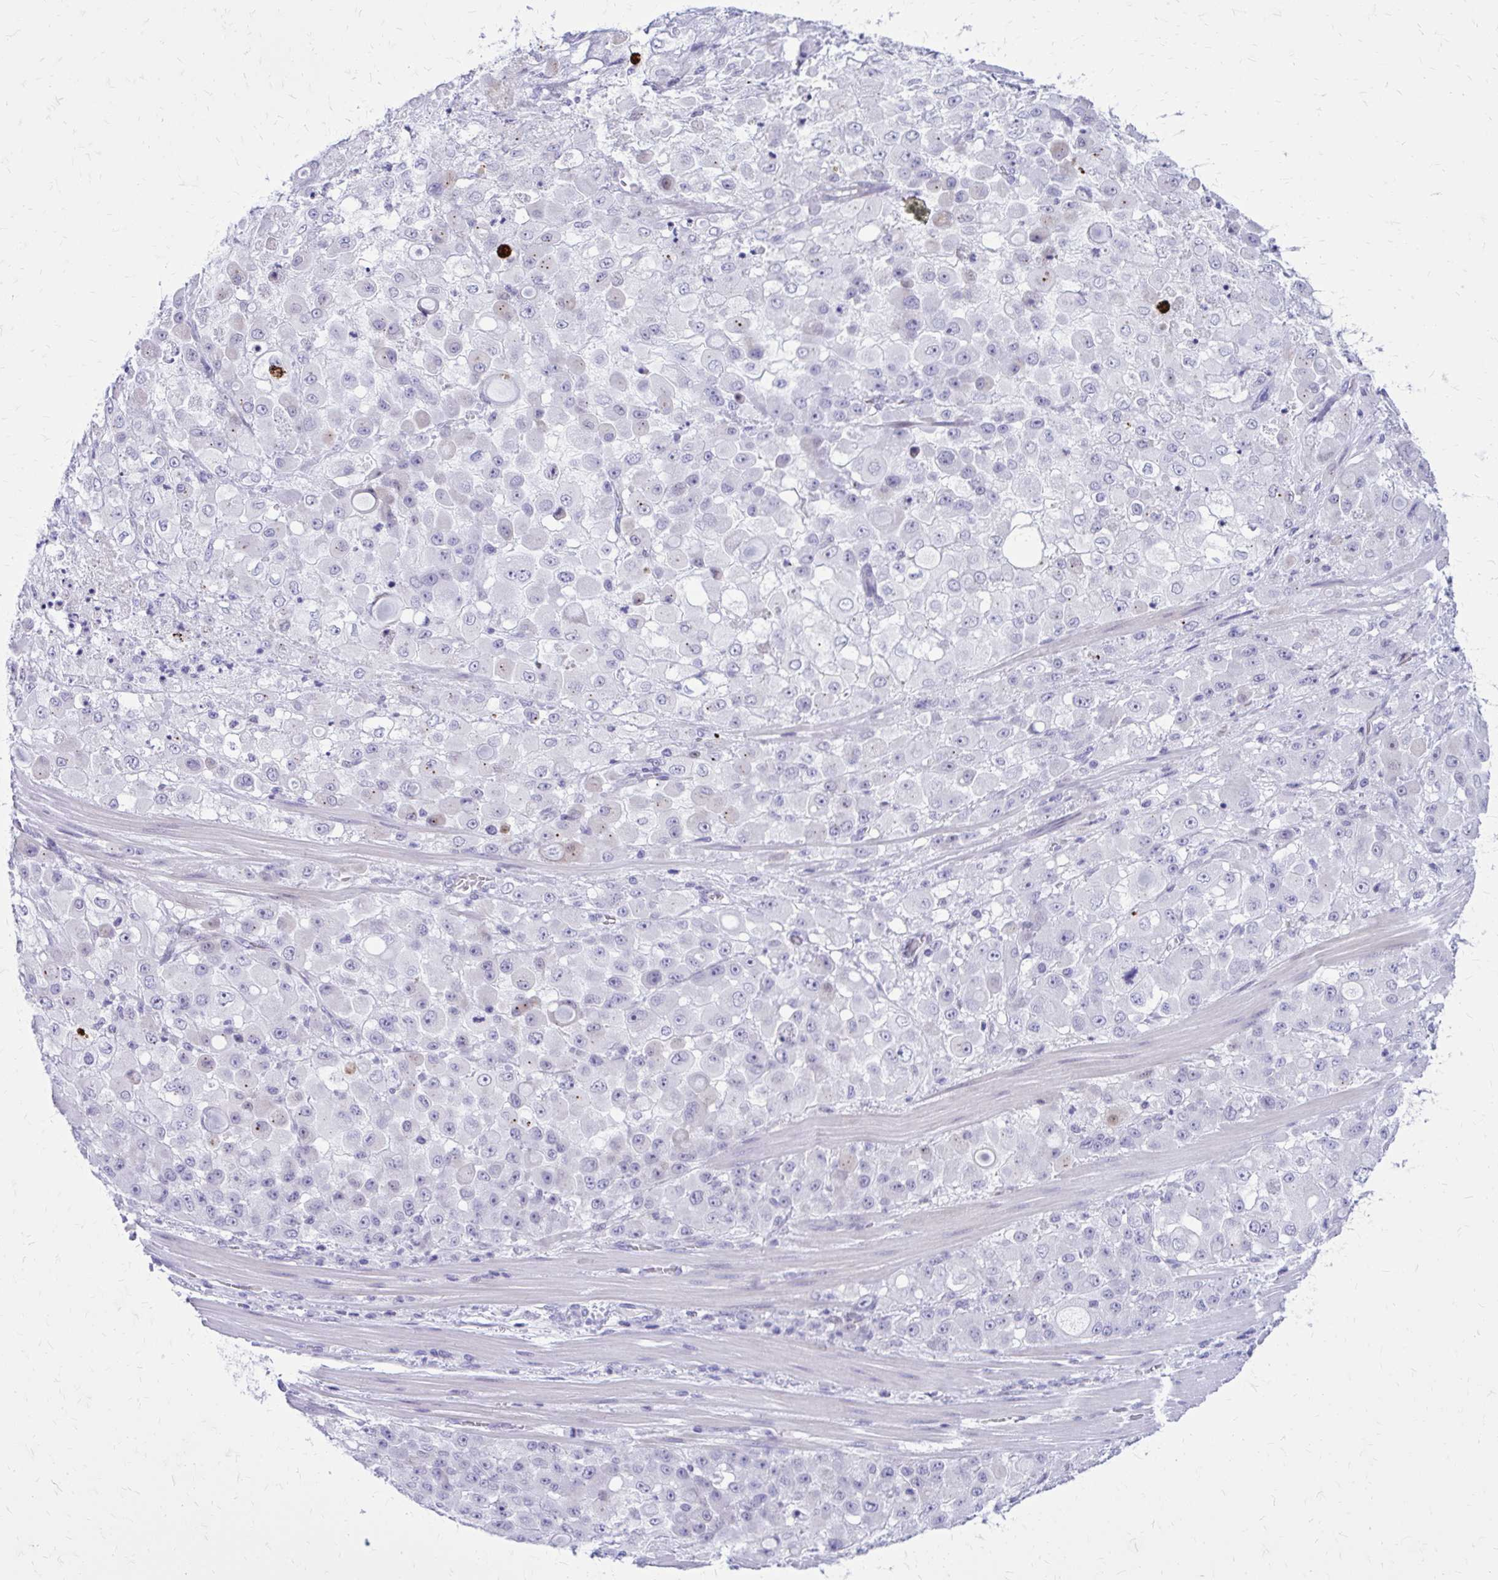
{"staining": {"intensity": "negative", "quantity": "none", "location": "none"}, "tissue": "stomach cancer", "cell_type": "Tumor cells", "image_type": "cancer", "snomed": [{"axis": "morphology", "description": "Adenocarcinoma, NOS"}, {"axis": "topography", "description": "Stomach"}], "caption": "Stomach cancer stained for a protein using immunohistochemistry demonstrates no positivity tumor cells.", "gene": "LCN15", "patient": {"sex": "female", "age": 76}}